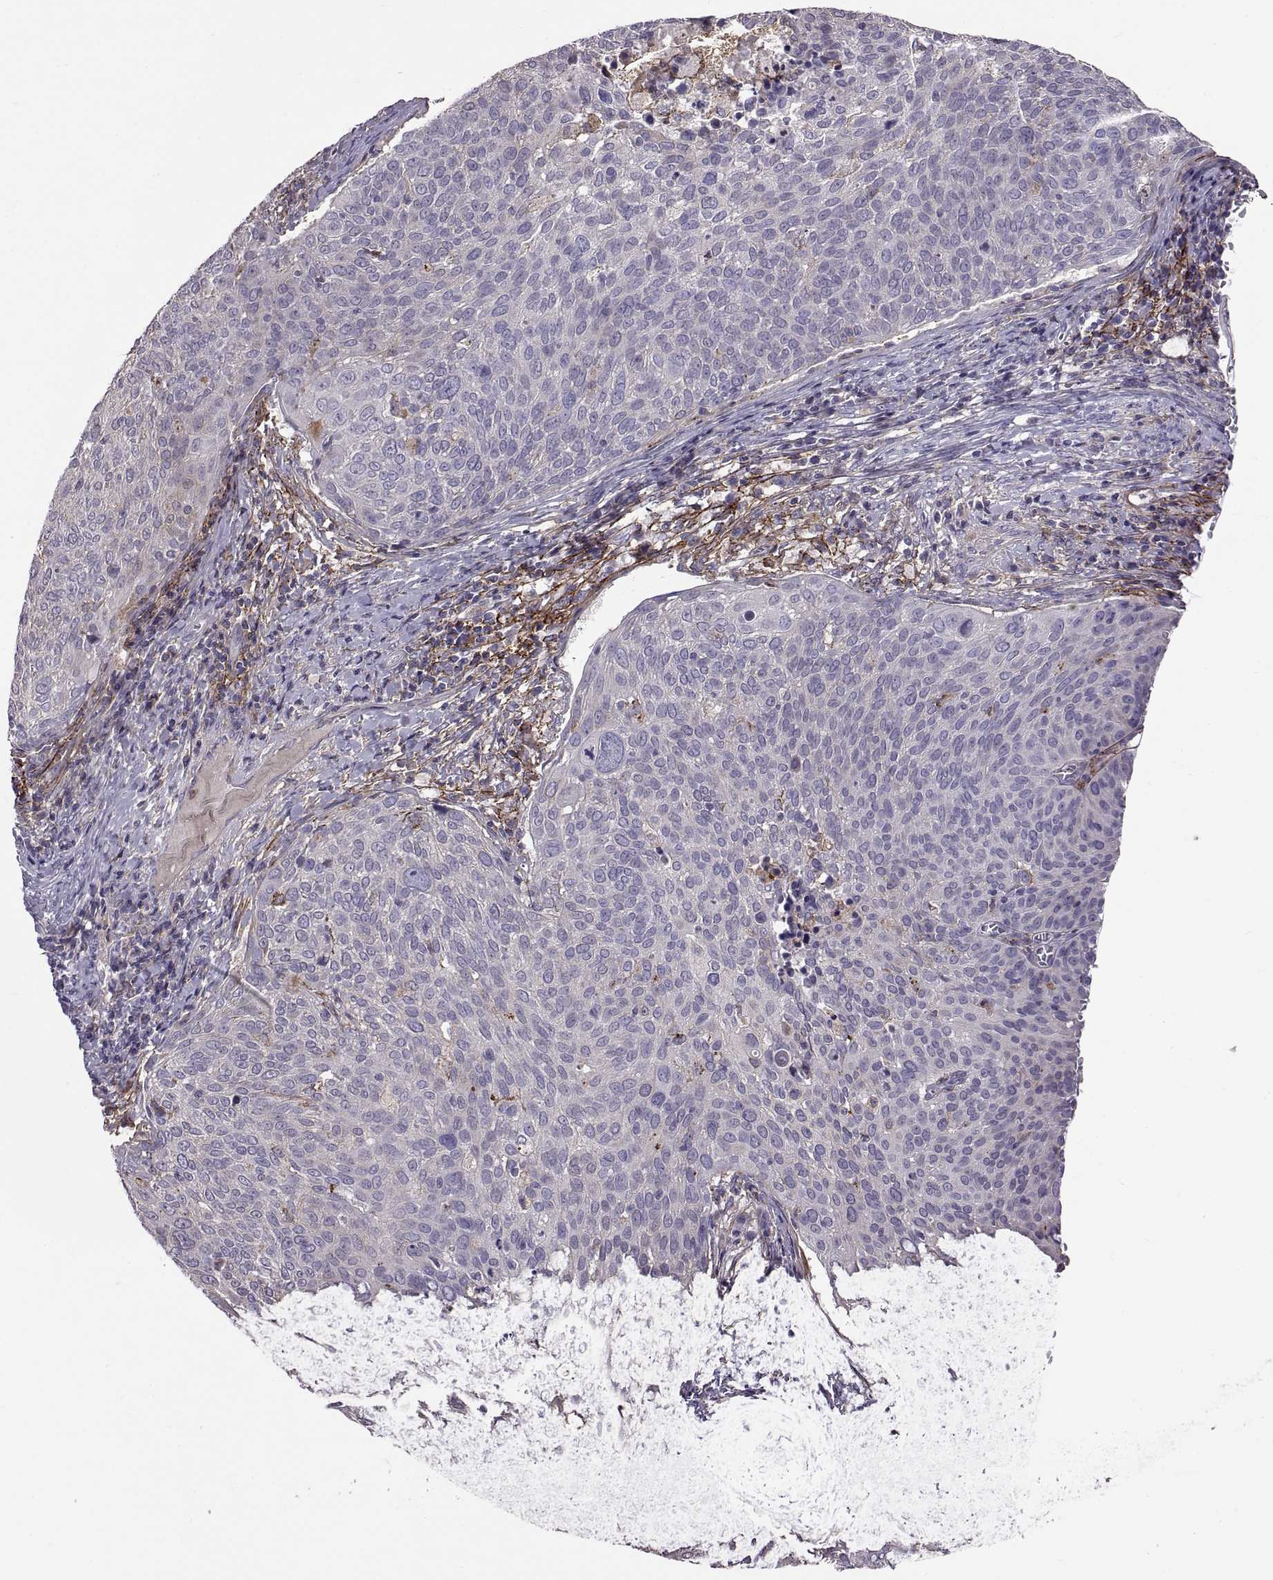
{"staining": {"intensity": "negative", "quantity": "none", "location": "none"}, "tissue": "cervical cancer", "cell_type": "Tumor cells", "image_type": "cancer", "snomed": [{"axis": "morphology", "description": "Squamous cell carcinoma, NOS"}, {"axis": "topography", "description": "Cervix"}], "caption": "Immunohistochemistry (IHC) histopathology image of human cervical cancer stained for a protein (brown), which displays no expression in tumor cells.", "gene": "EMILIN2", "patient": {"sex": "female", "age": 39}}